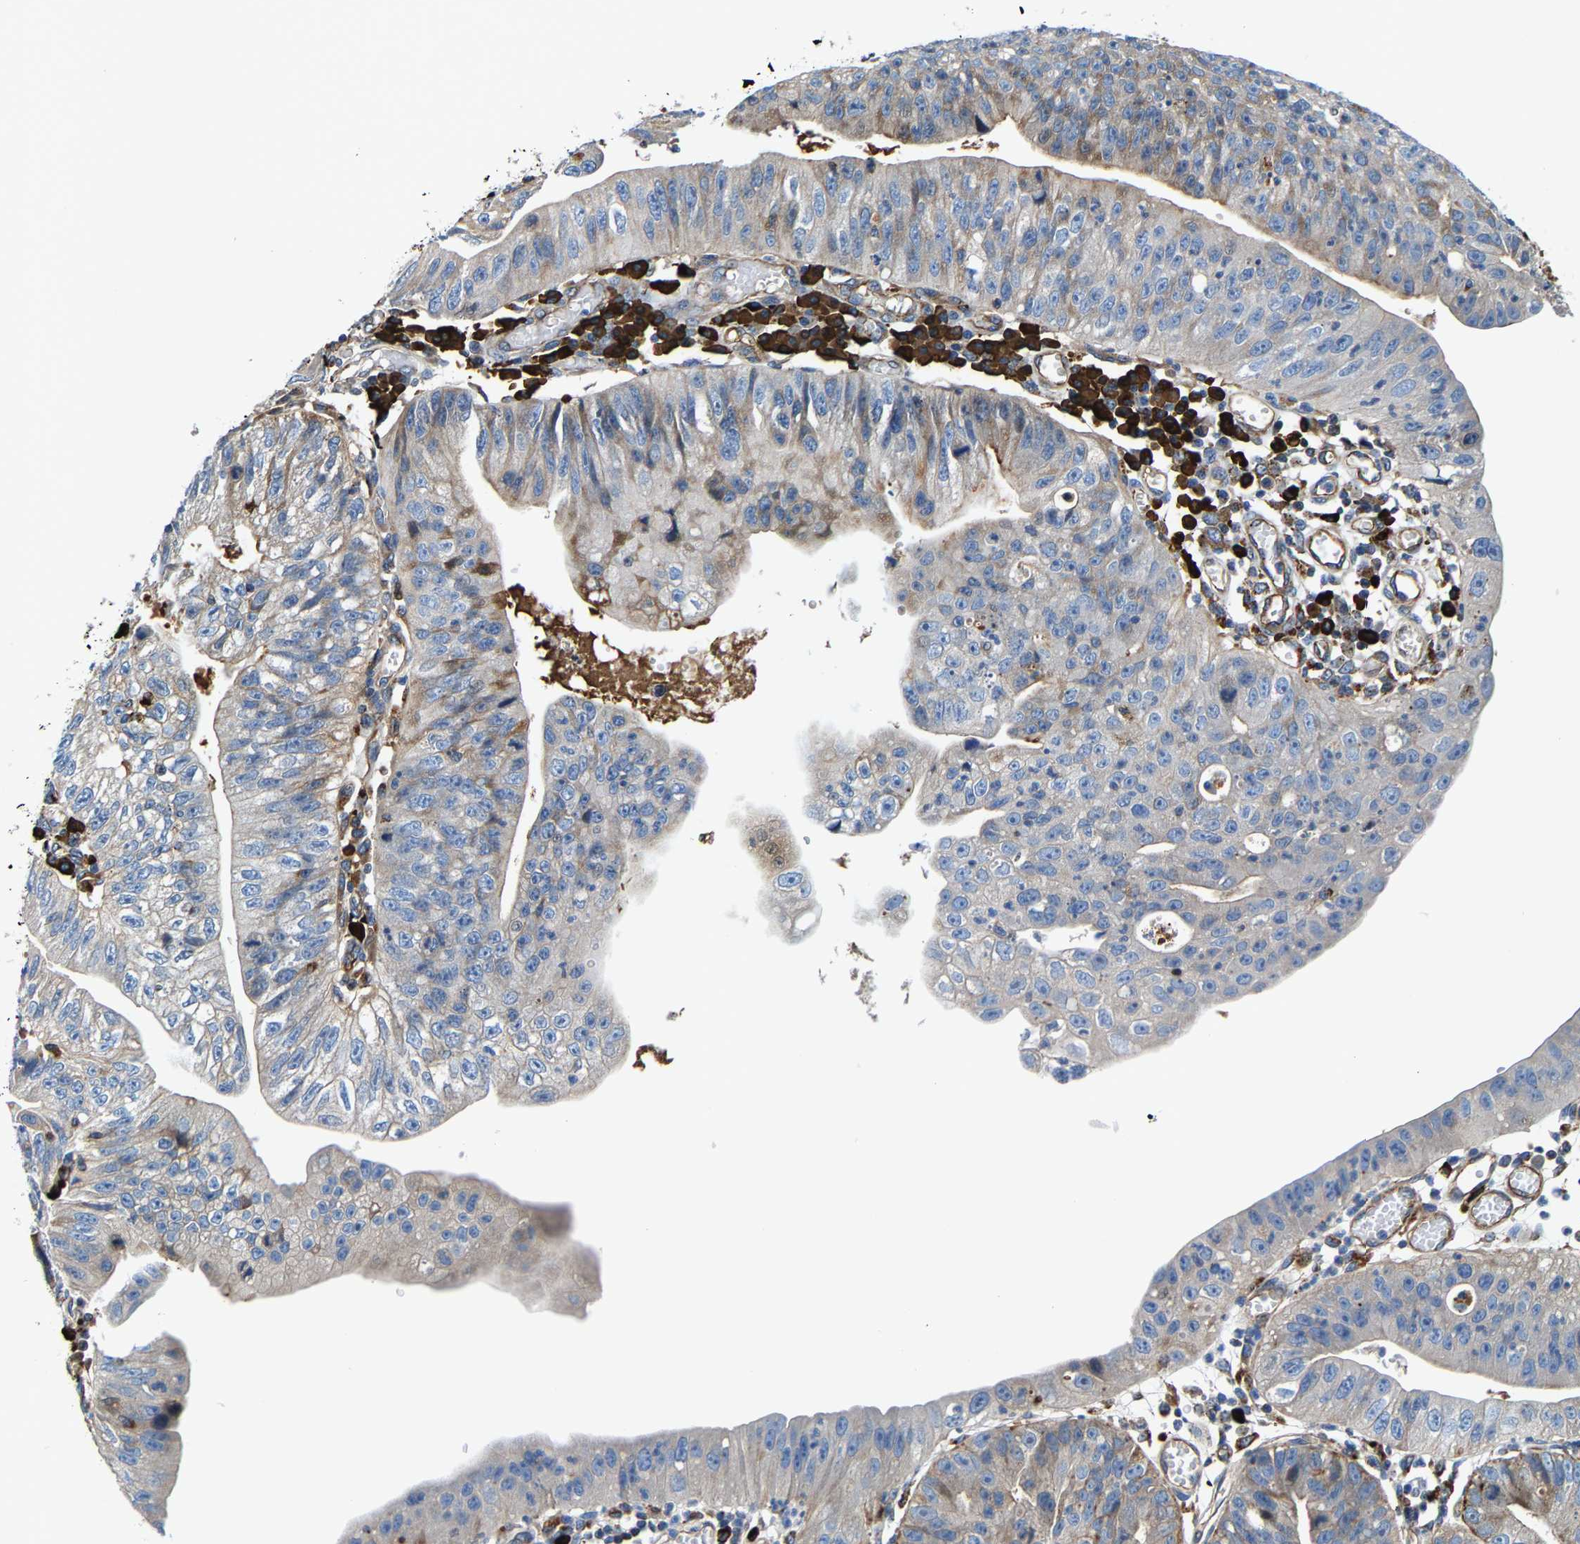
{"staining": {"intensity": "weak", "quantity": "<25%", "location": "cytoplasmic/membranous"}, "tissue": "stomach cancer", "cell_type": "Tumor cells", "image_type": "cancer", "snomed": [{"axis": "morphology", "description": "Adenocarcinoma, NOS"}, {"axis": "topography", "description": "Stomach"}], "caption": "DAB immunohistochemical staining of adenocarcinoma (stomach) exhibits no significant positivity in tumor cells.", "gene": "DPP7", "patient": {"sex": "male", "age": 59}}